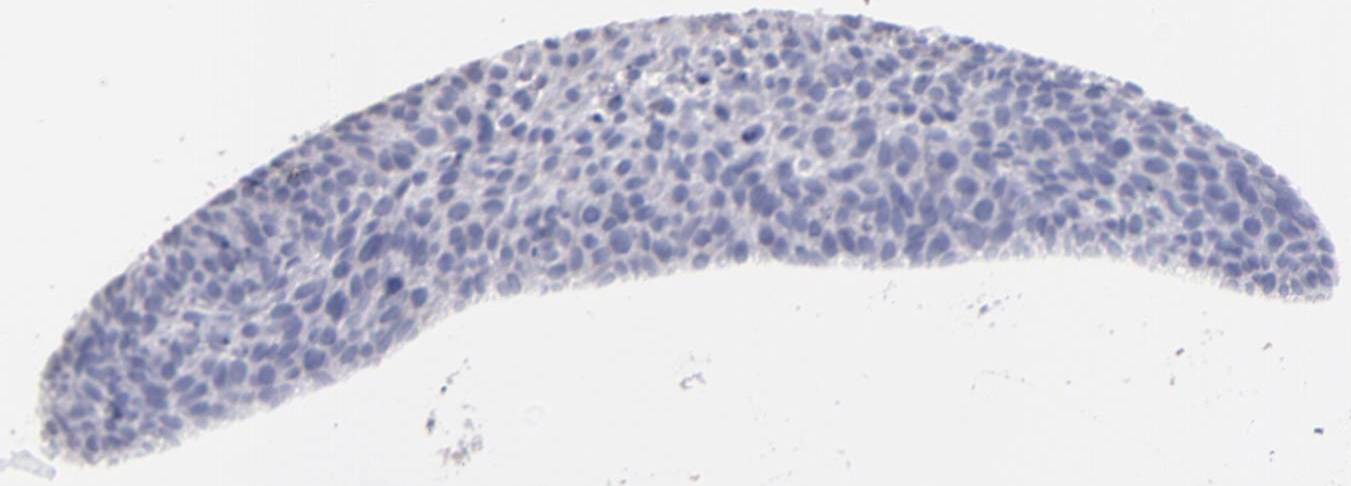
{"staining": {"intensity": "weak", "quantity": "<25%", "location": "cytoplasmic/membranous"}, "tissue": "skin cancer", "cell_type": "Tumor cells", "image_type": "cancer", "snomed": [{"axis": "morphology", "description": "Basal cell carcinoma"}, {"axis": "topography", "description": "Skin"}], "caption": "Immunohistochemistry of basal cell carcinoma (skin) exhibits no staining in tumor cells.", "gene": "CLTA", "patient": {"sex": "male", "age": 84}}